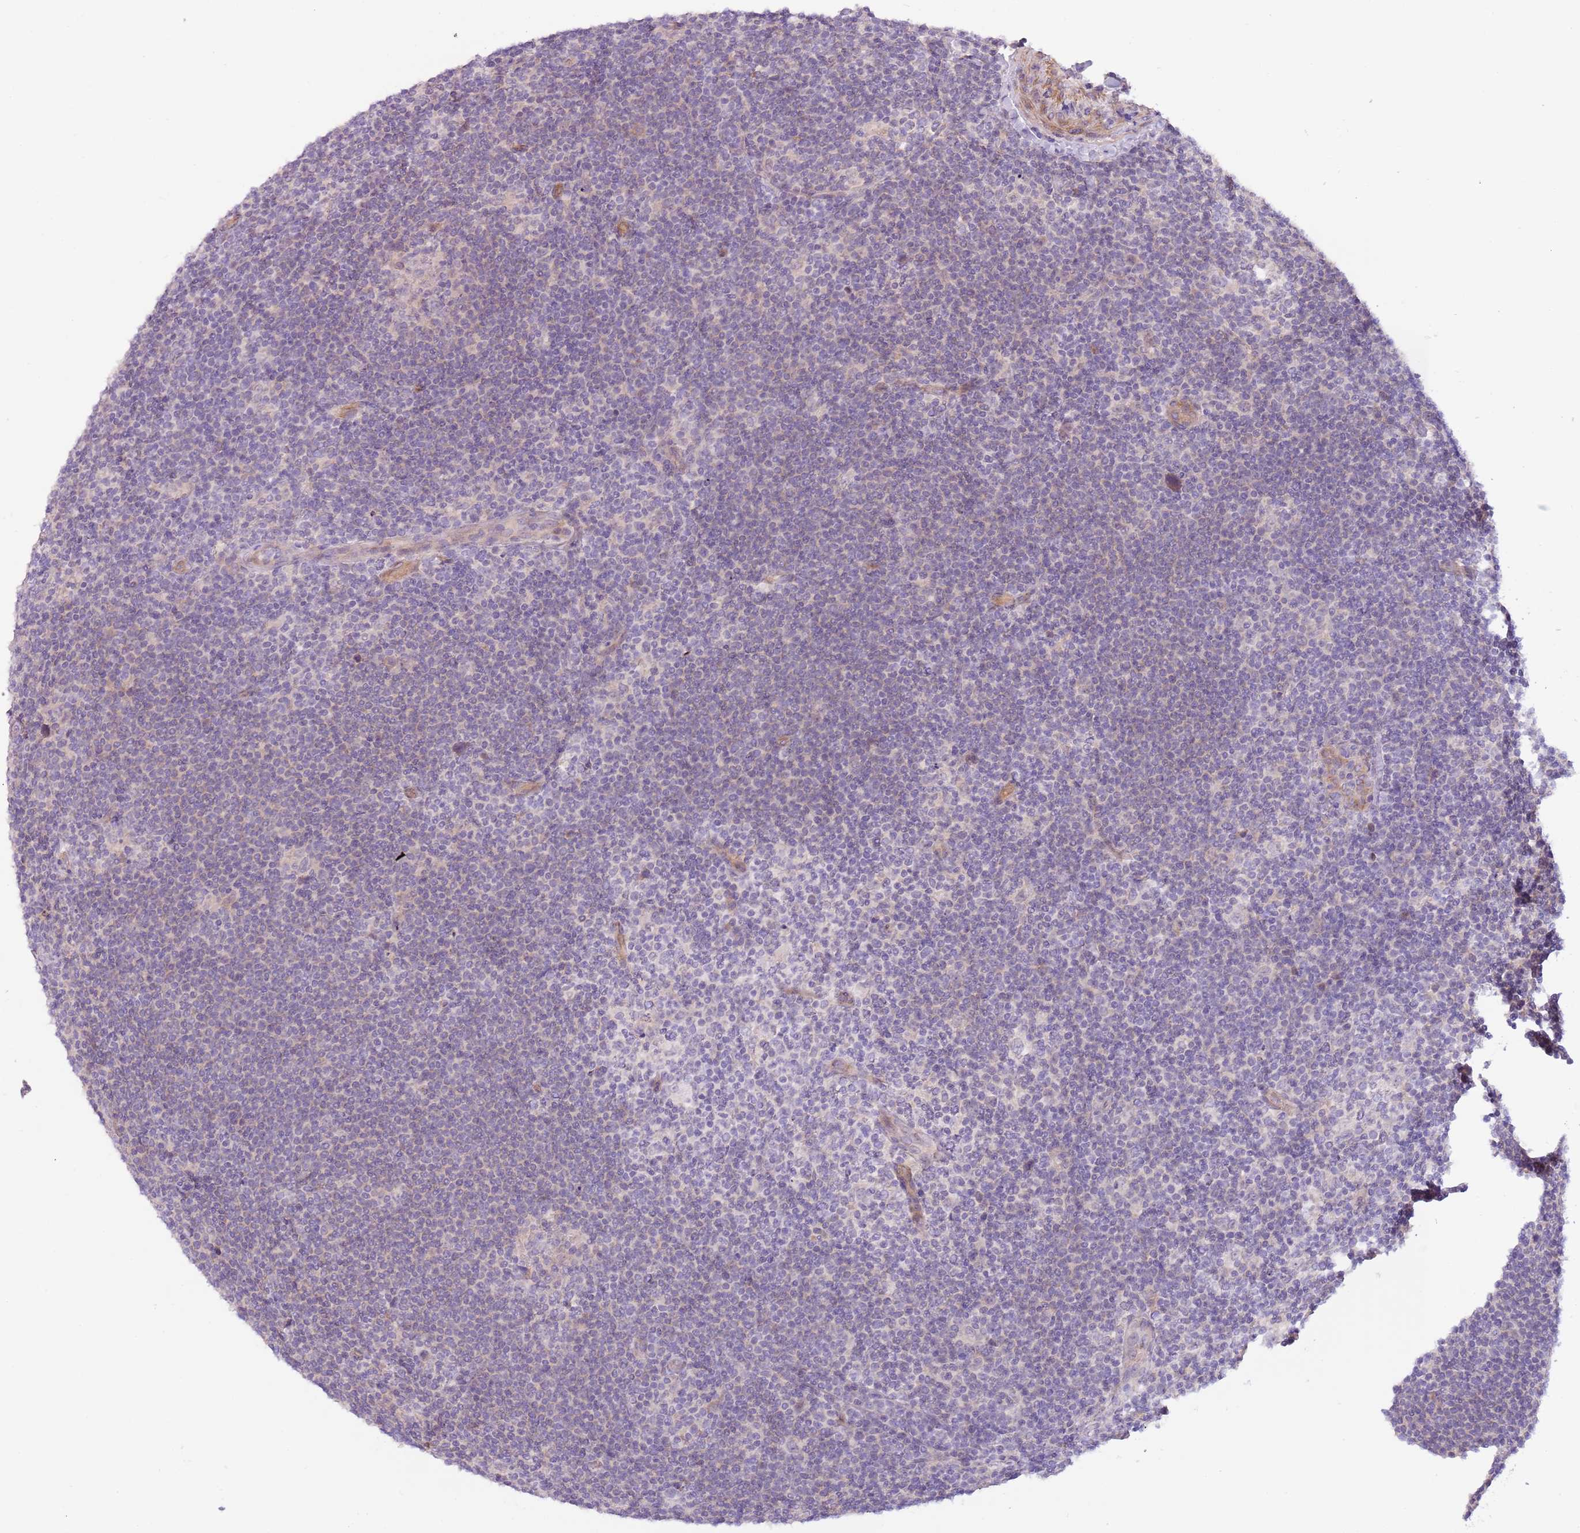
{"staining": {"intensity": "negative", "quantity": "none", "location": "none"}, "tissue": "lymphoma", "cell_type": "Tumor cells", "image_type": "cancer", "snomed": [{"axis": "morphology", "description": "Hodgkin's disease, NOS"}, {"axis": "topography", "description": "Lymph node"}], "caption": "This is an immunohistochemistry micrograph of Hodgkin's disease. There is no positivity in tumor cells.", "gene": "MRO", "patient": {"sex": "female", "age": 57}}